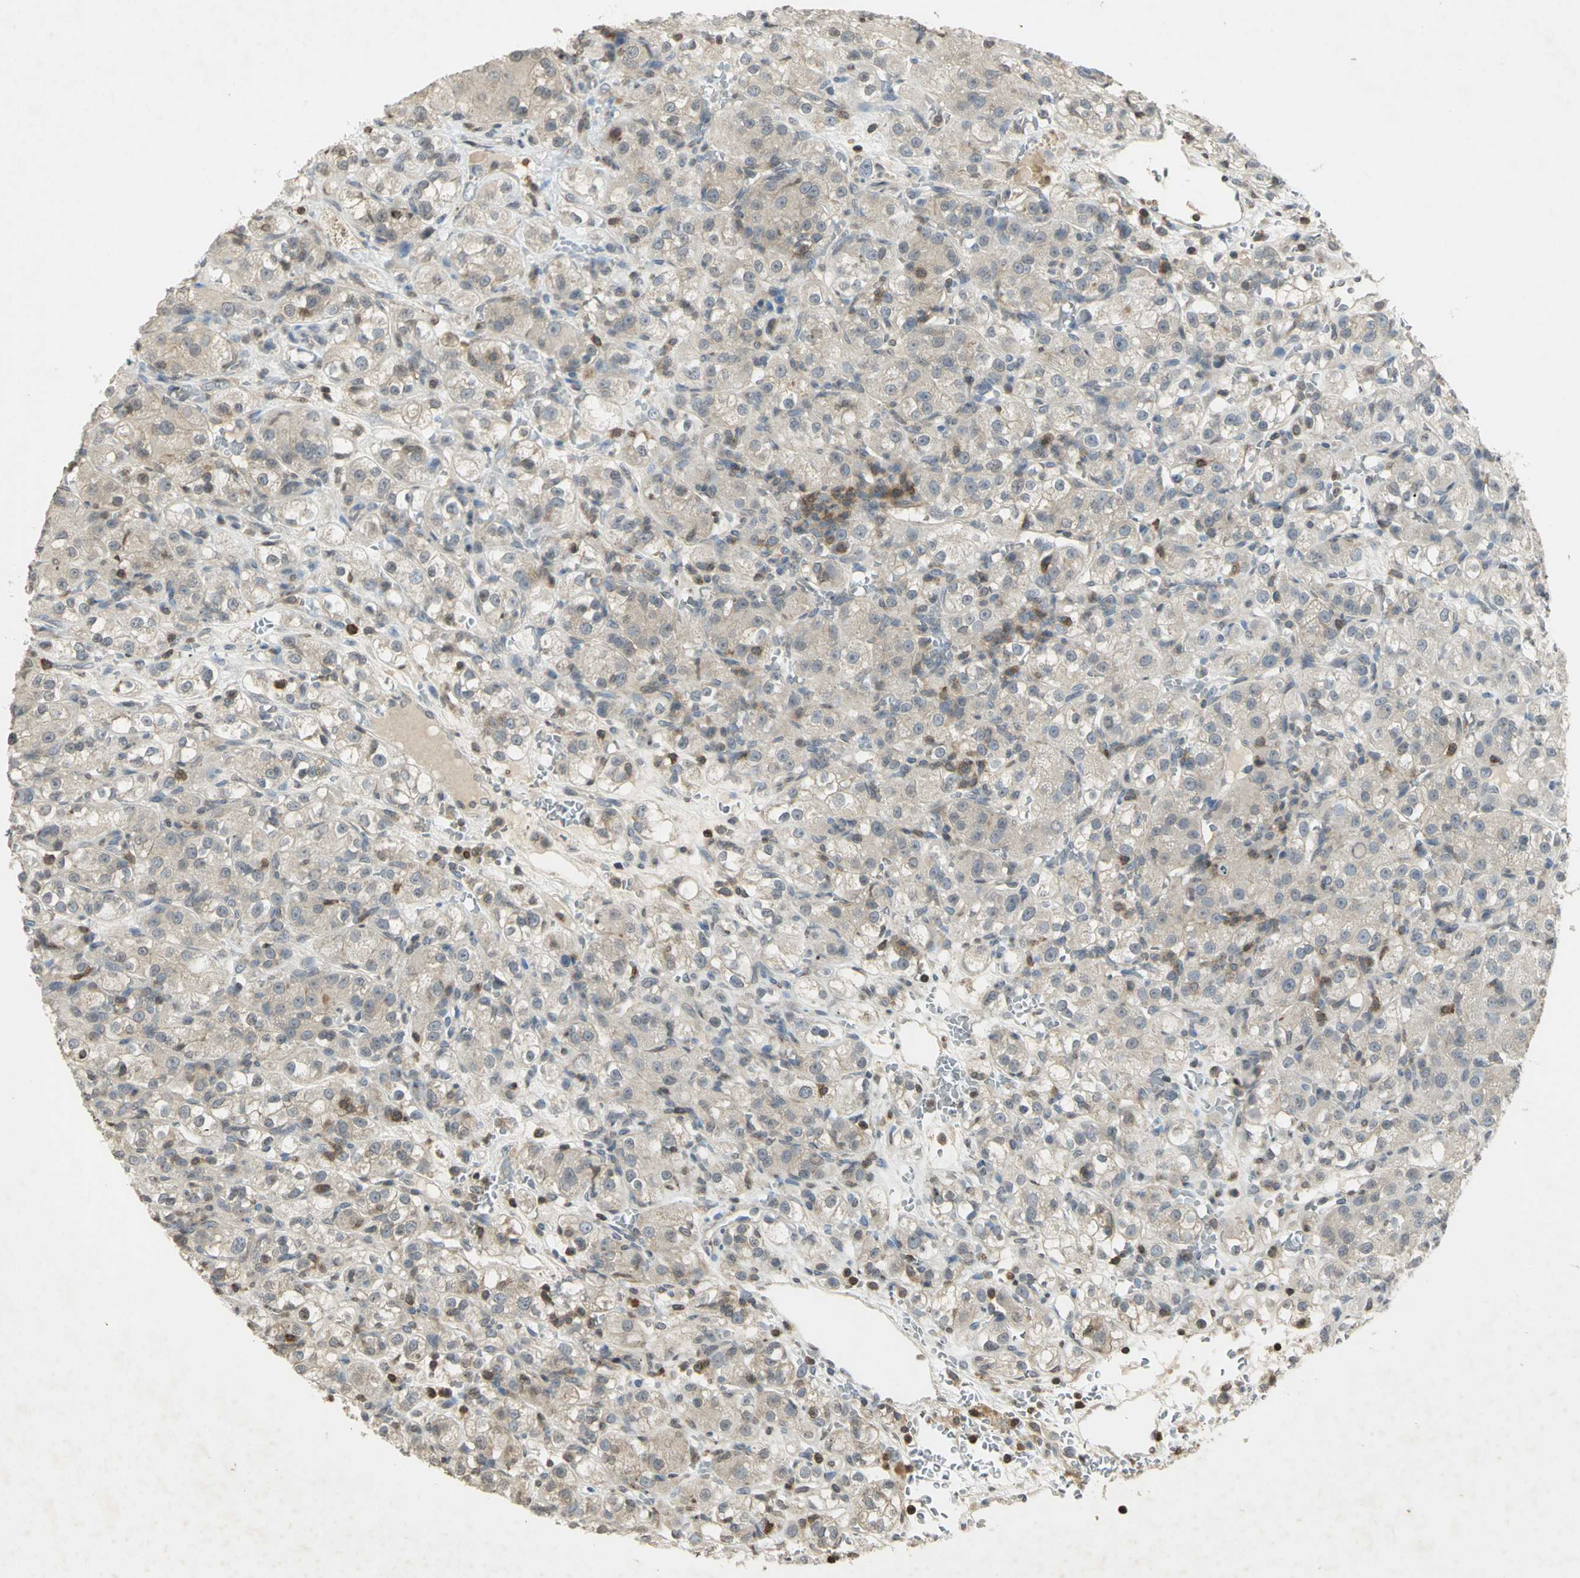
{"staining": {"intensity": "weak", "quantity": "<25%", "location": "nuclear"}, "tissue": "renal cancer", "cell_type": "Tumor cells", "image_type": "cancer", "snomed": [{"axis": "morphology", "description": "Normal tissue, NOS"}, {"axis": "morphology", "description": "Adenocarcinoma, NOS"}, {"axis": "topography", "description": "Kidney"}], "caption": "DAB immunohistochemical staining of human adenocarcinoma (renal) reveals no significant staining in tumor cells.", "gene": "IL16", "patient": {"sex": "male", "age": 61}}